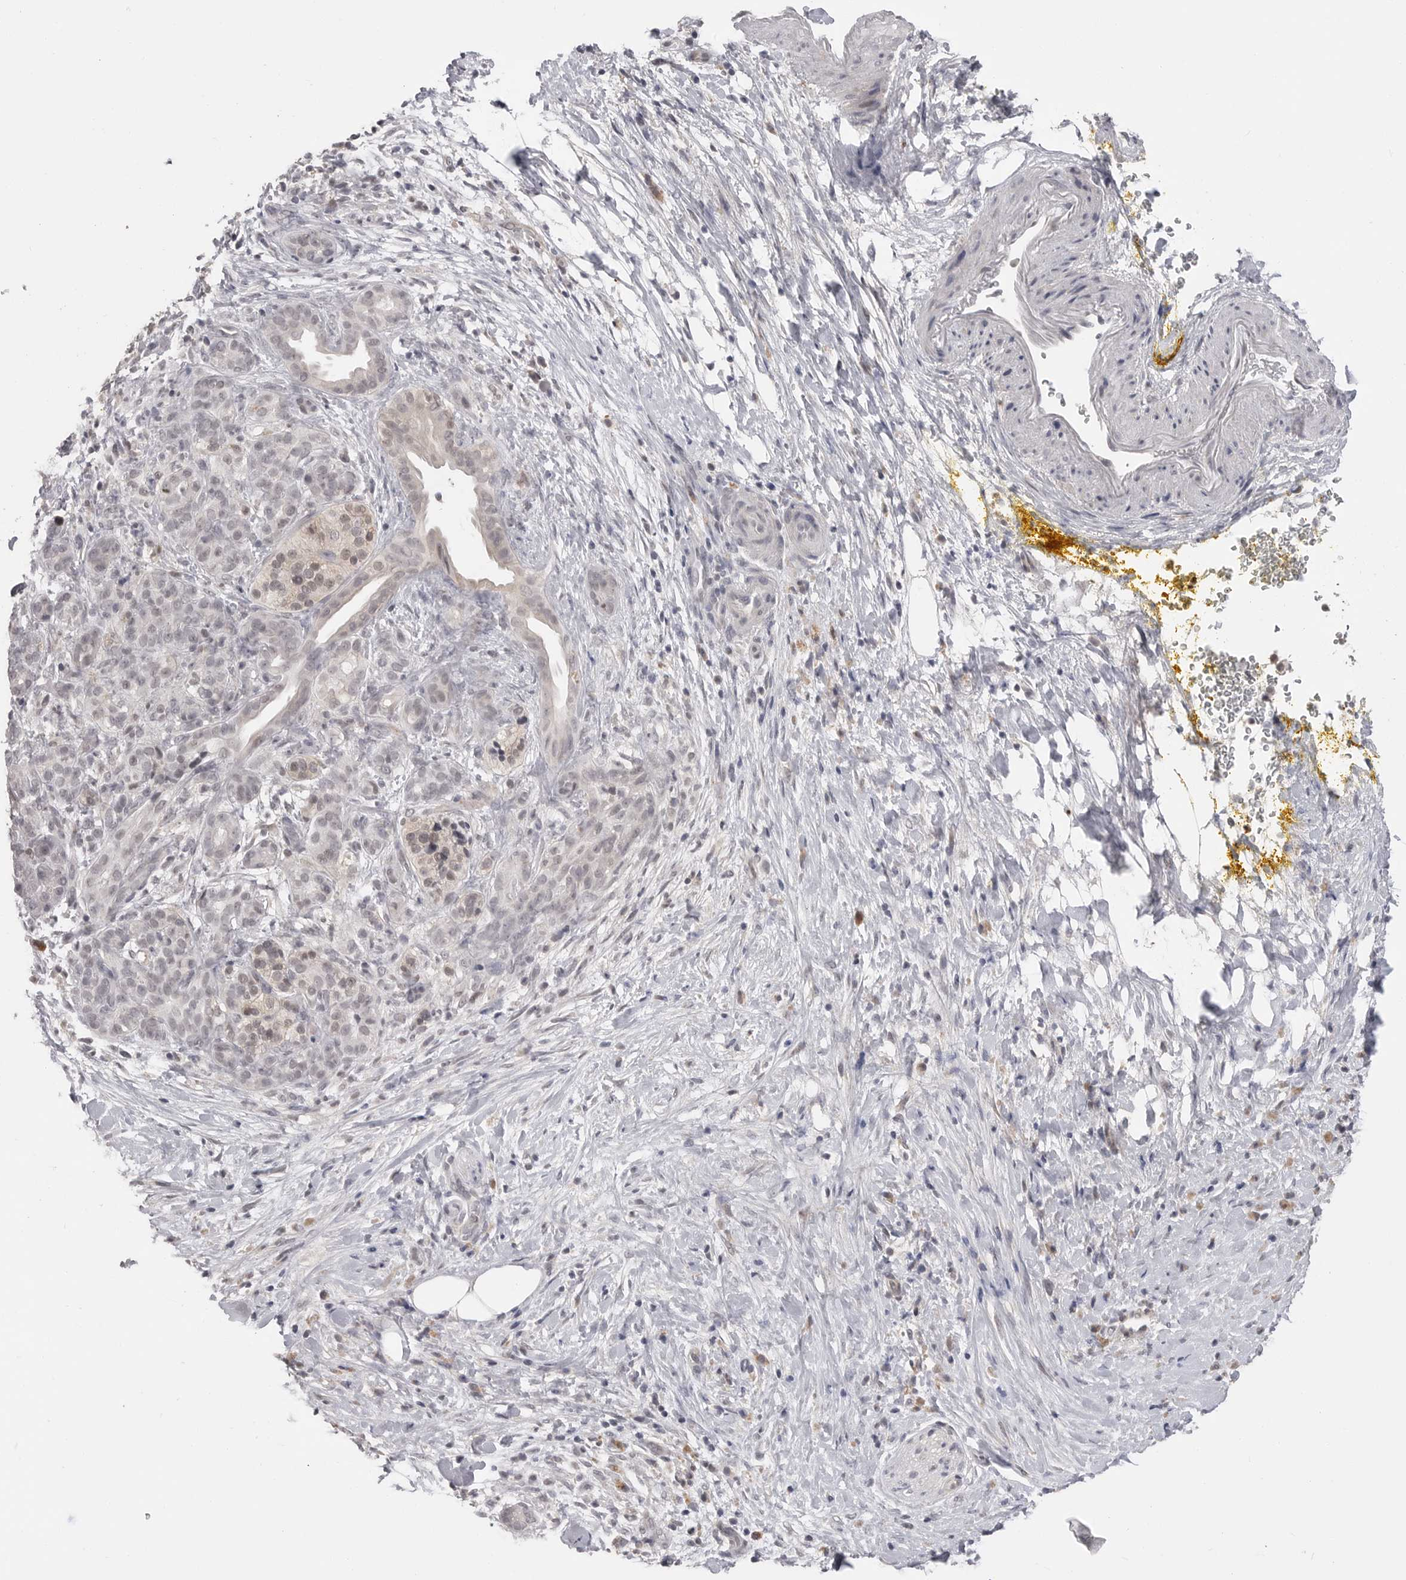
{"staining": {"intensity": "negative", "quantity": "none", "location": "none"}, "tissue": "pancreatic cancer", "cell_type": "Tumor cells", "image_type": "cancer", "snomed": [{"axis": "morphology", "description": "Adenocarcinoma, NOS"}, {"axis": "topography", "description": "Pancreas"}], "caption": "There is no significant expression in tumor cells of pancreatic adenocarcinoma. (DAB (3,3'-diaminobenzidine) immunohistochemistry visualized using brightfield microscopy, high magnification).", "gene": "PLEKHF1", "patient": {"sex": "male", "age": 58}}